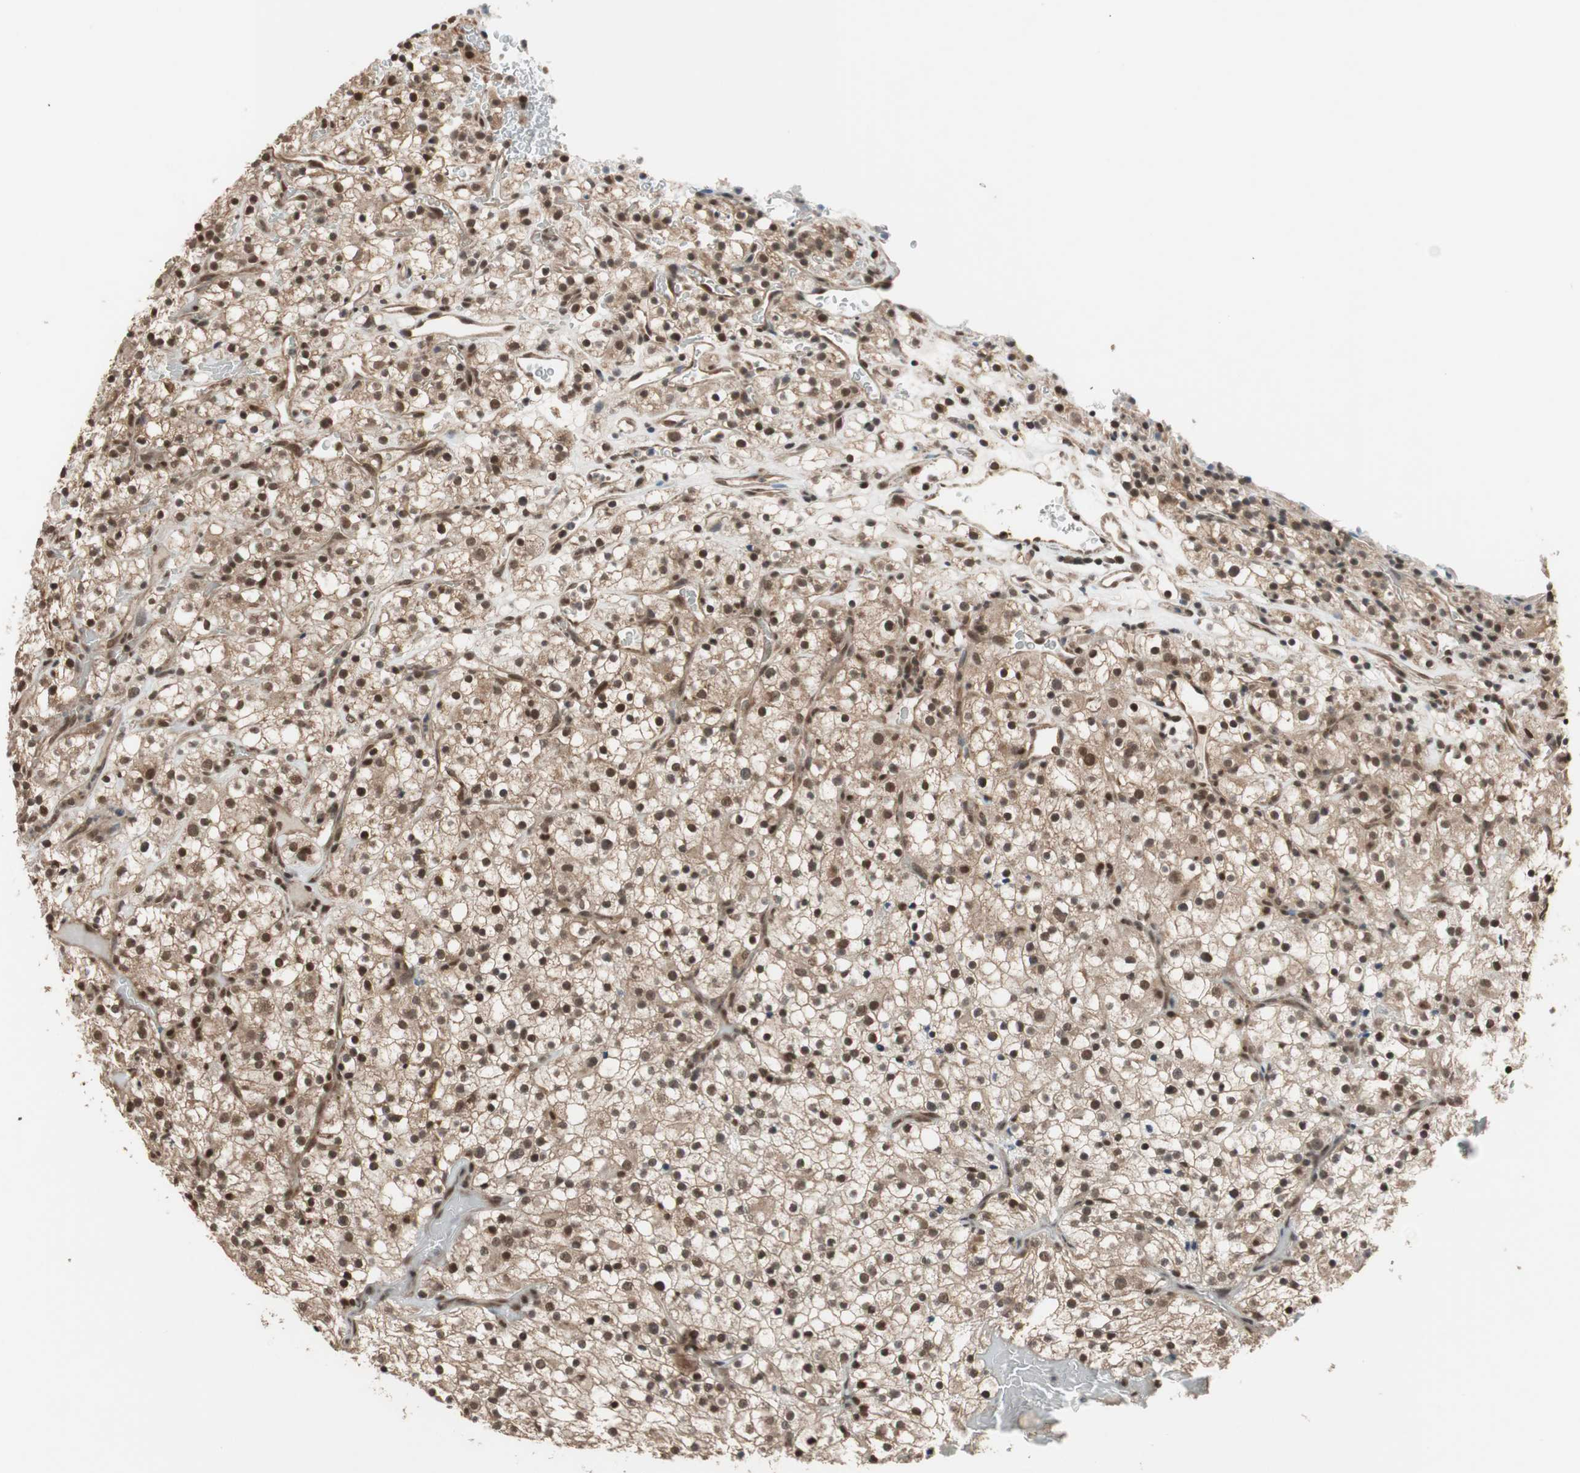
{"staining": {"intensity": "moderate", "quantity": ">75%", "location": "cytoplasmic/membranous,nuclear"}, "tissue": "renal cancer", "cell_type": "Tumor cells", "image_type": "cancer", "snomed": [{"axis": "morphology", "description": "Normal tissue, NOS"}, {"axis": "morphology", "description": "Adenocarcinoma, NOS"}, {"axis": "topography", "description": "Kidney"}], "caption": "Renal adenocarcinoma was stained to show a protein in brown. There is medium levels of moderate cytoplasmic/membranous and nuclear positivity in approximately >75% of tumor cells.", "gene": "DRAP1", "patient": {"sex": "female", "age": 72}}